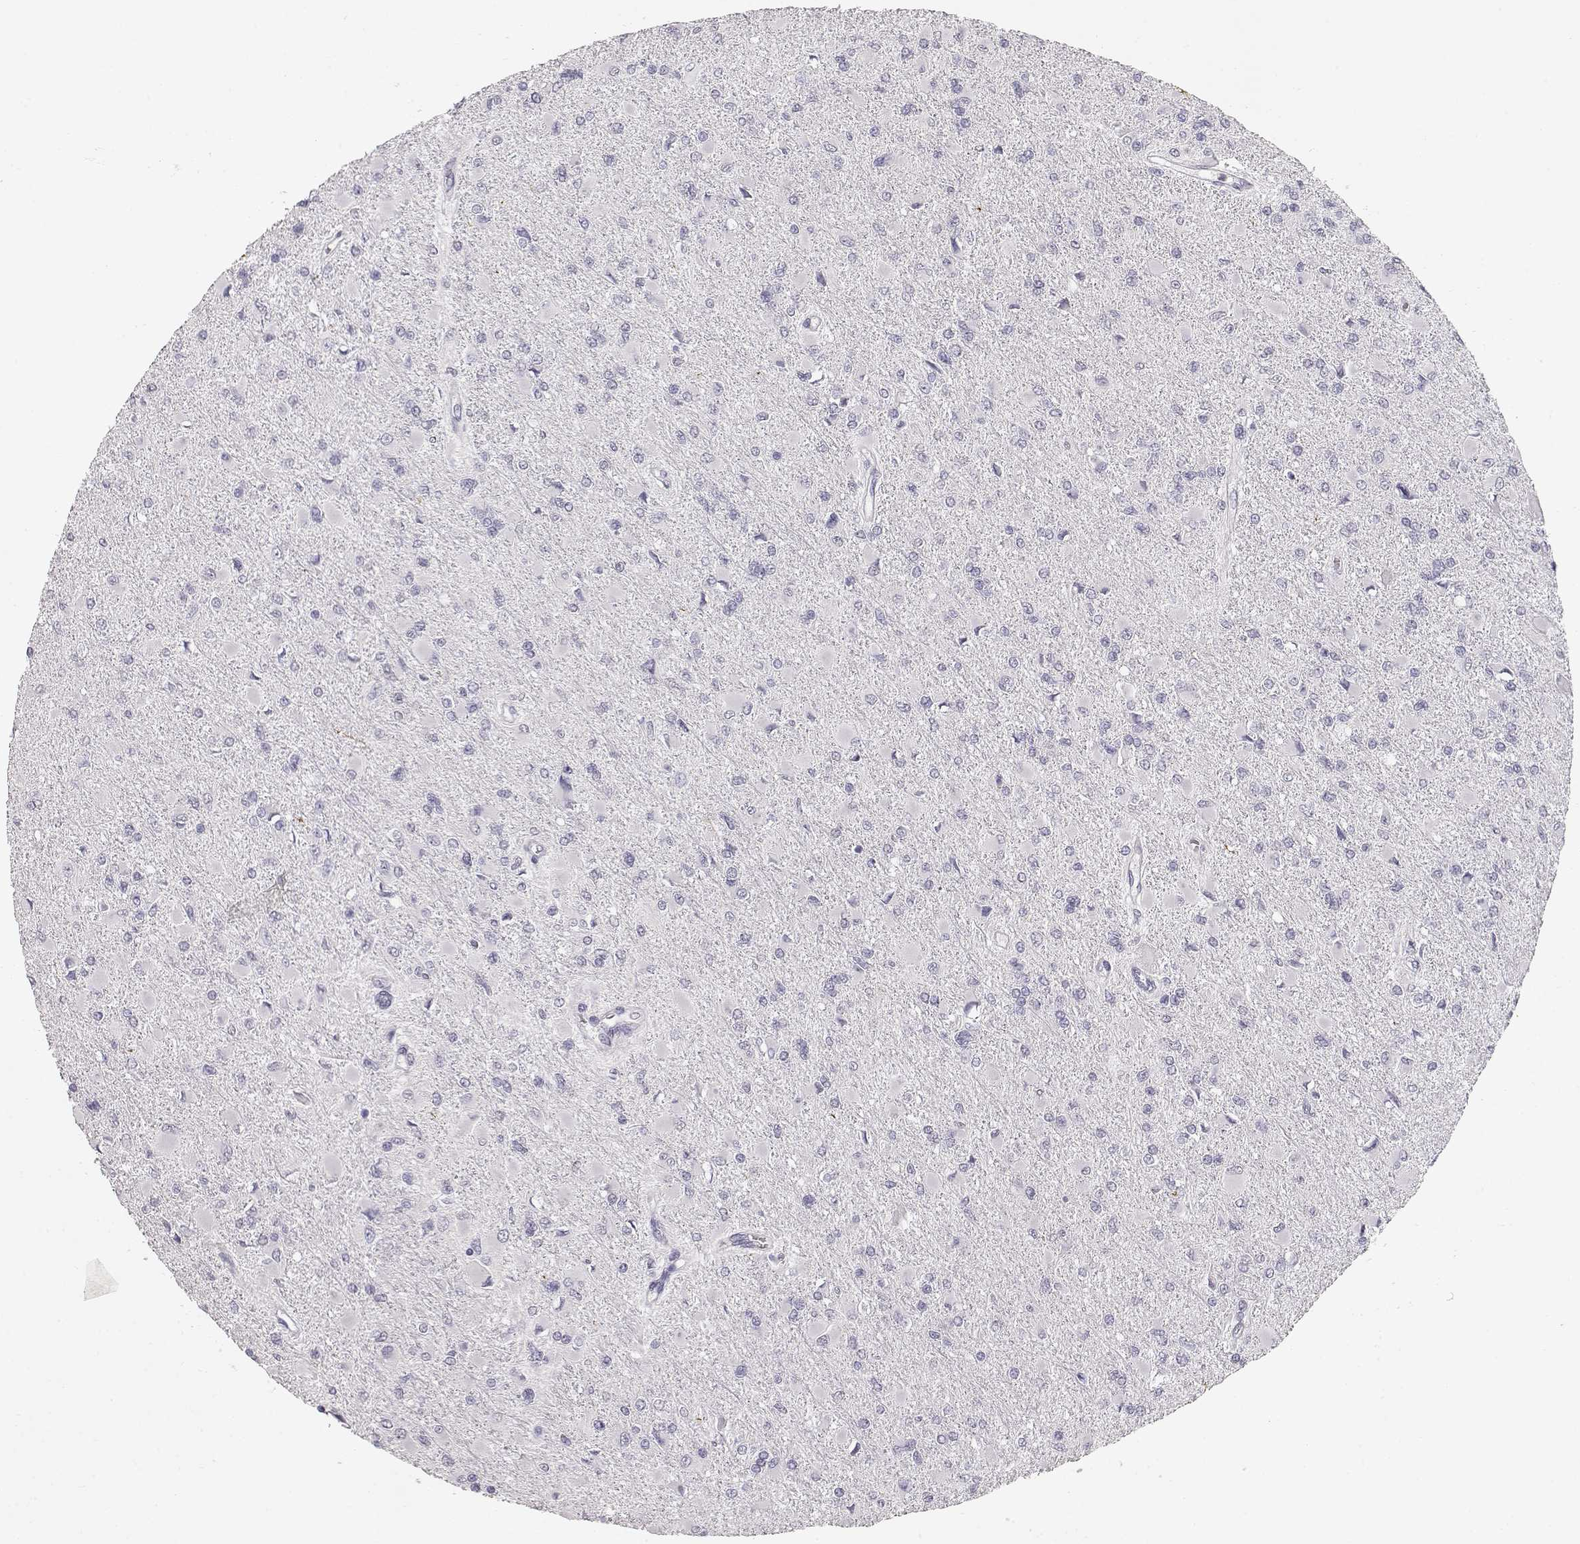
{"staining": {"intensity": "negative", "quantity": "none", "location": "none"}, "tissue": "glioma", "cell_type": "Tumor cells", "image_type": "cancer", "snomed": [{"axis": "morphology", "description": "Glioma, malignant, High grade"}, {"axis": "topography", "description": "Cerebral cortex"}], "caption": "Human high-grade glioma (malignant) stained for a protein using immunohistochemistry reveals no staining in tumor cells.", "gene": "TPH2", "patient": {"sex": "female", "age": 36}}